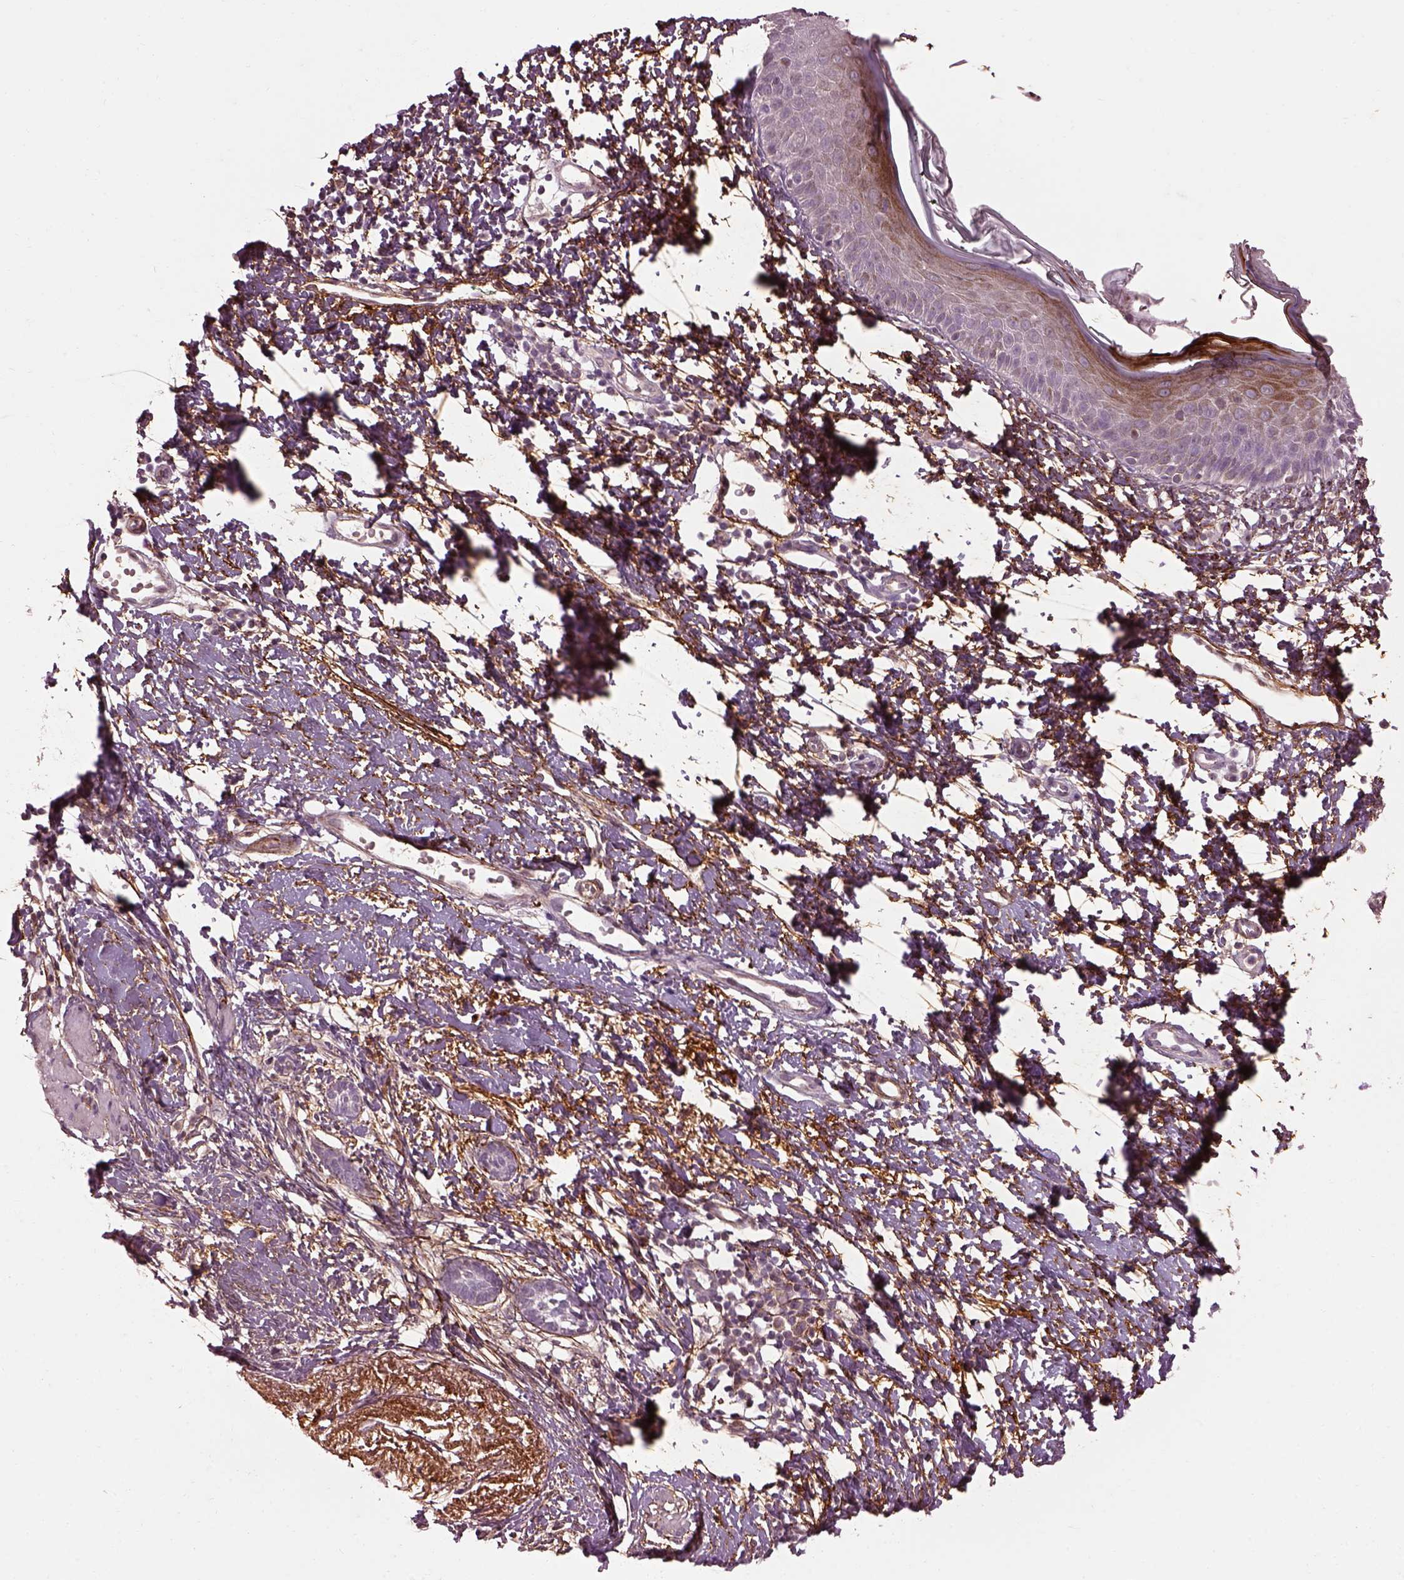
{"staining": {"intensity": "negative", "quantity": "none", "location": "none"}, "tissue": "skin cancer", "cell_type": "Tumor cells", "image_type": "cancer", "snomed": [{"axis": "morphology", "description": "Normal tissue, NOS"}, {"axis": "morphology", "description": "Basal cell carcinoma"}, {"axis": "topography", "description": "Skin"}], "caption": "This is an immunohistochemistry (IHC) histopathology image of skin basal cell carcinoma. There is no expression in tumor cells.", "gene": "EFEMP1", "patient": {"sex": "male", "age": 84}}